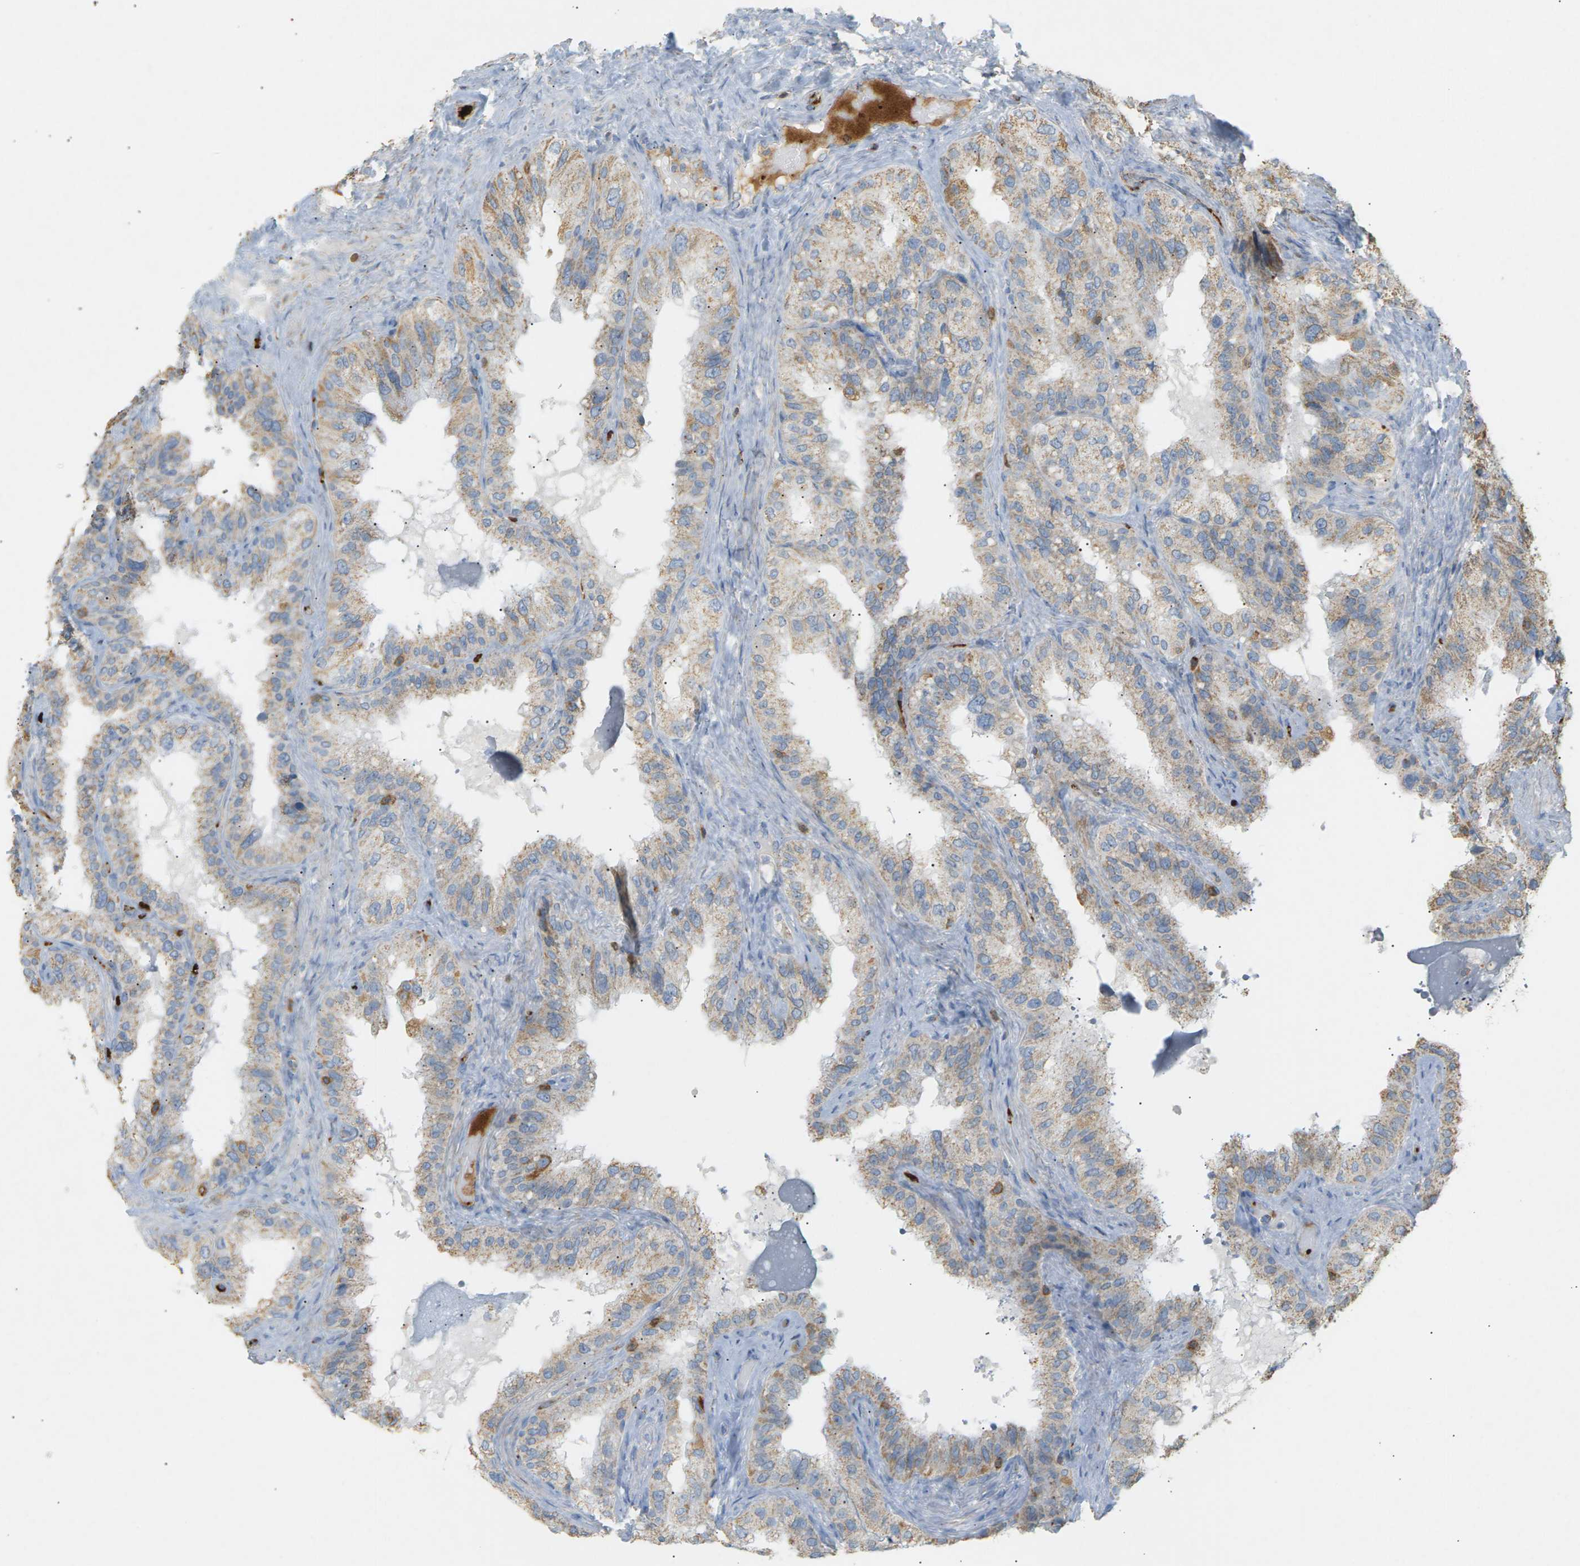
{"staining": {"intensity": "weak", "quantity": "25%-75%", "location": "cytoplasmic/membranous"}, "tissue": "seminal vesicle", "cell_type": "Glandular cells", "image_type": "normal", "snomed": [{"axis": "morphology", "description": "Normal tissue, NOS"}, {"axis": "topography", "description": "Seminal veicle"}], "caption": "Protein analysis of unremarkable seminal vesicle demonstrates weak cytoplasmic/membranous staining in about 25%-75% of glandular cells. The protein of interest is shown in brown color, while the nuclei are stained blue.", "gene": "LIME1", "patient": {"sex": "male", "age": 68}}